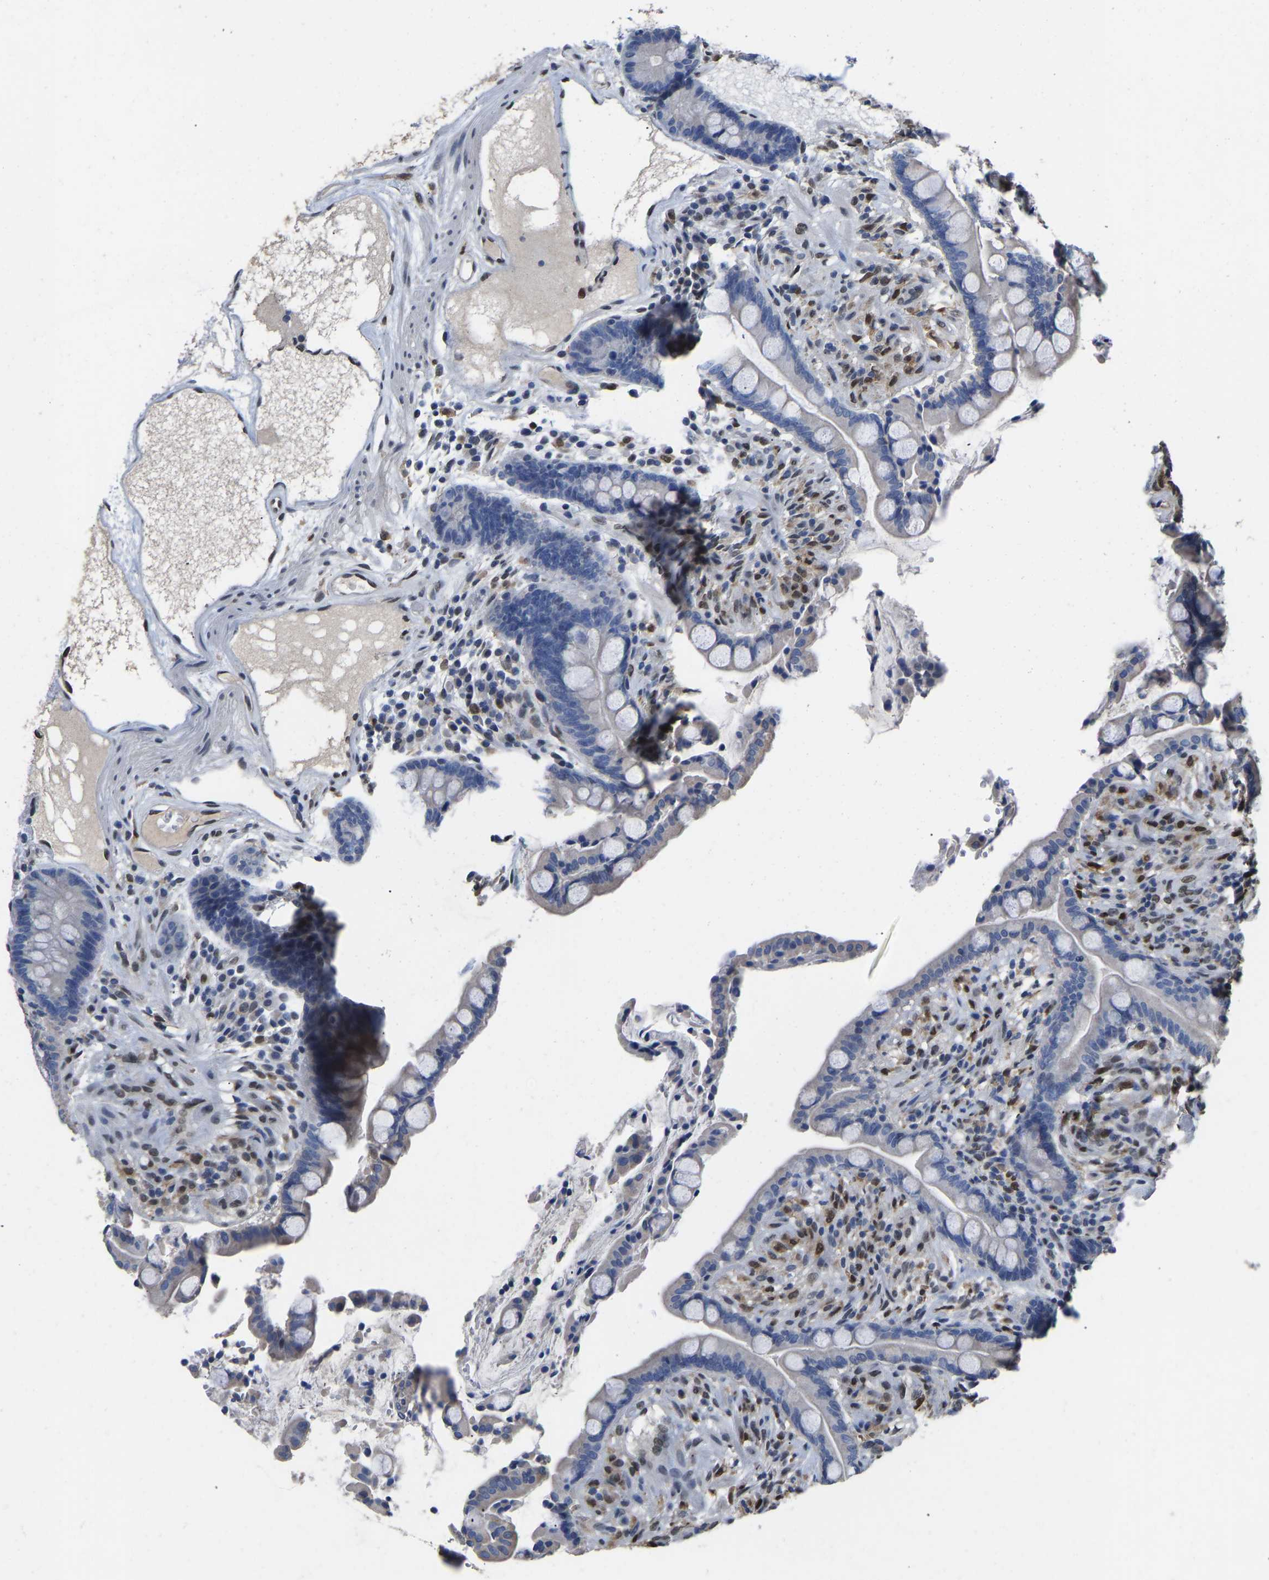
{"staining": {"intensity": "moderate", "quantity": ">75%", "location": "nuclear"}, "tissue": "colon", "cell_type": "Endothelial cells", "image_type": "normal", "snomed": [{"axis": "morphology", "description": "Normal tissue, NOS"}, {"axis": "topography", "description": "Colon"}], "caption": "The micrograph exhibits a brown stain indicating the presence of a protein in the nuclear of endothelial cells in colon. (Brightfield microscopy of DAB IHC at high magnification).", "gene": "QKI", "patient": {"sex": "male", "age": 73}}